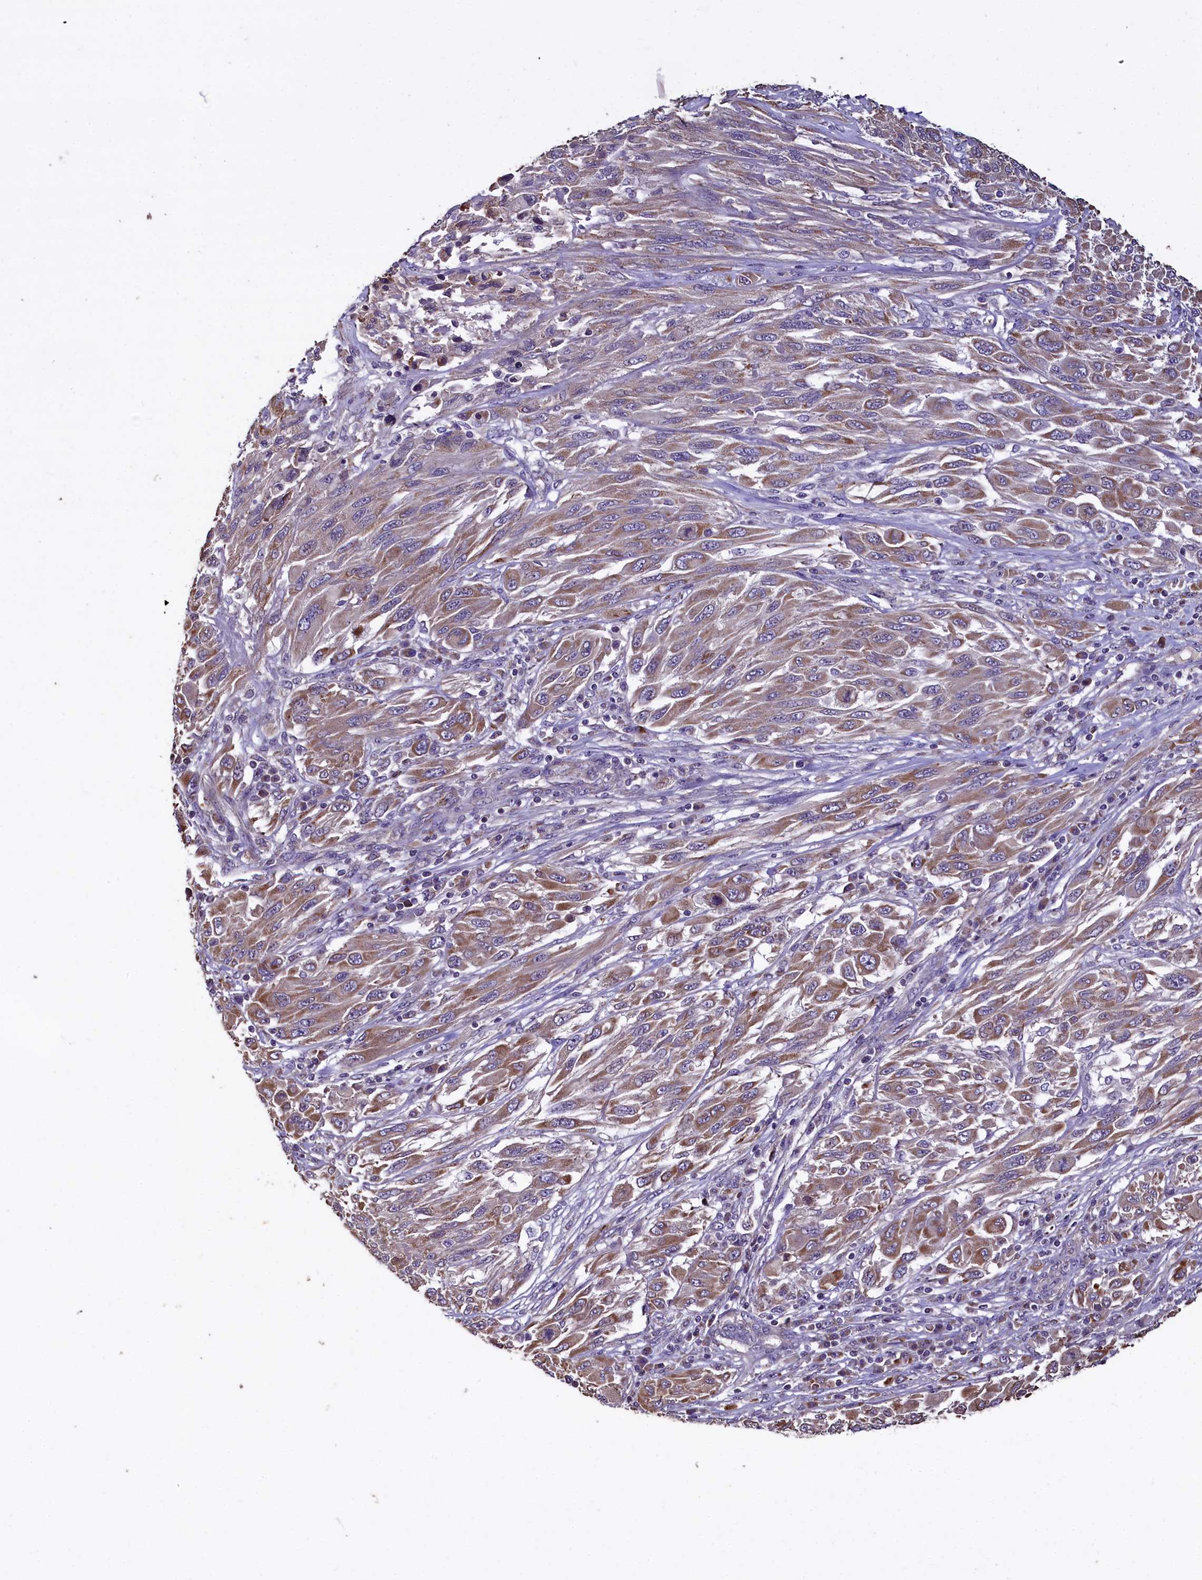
{"staining": {"intensity": "moderate", "quantity": ">75%", "location": "cytoplasmic/membranous"}, "tissue": "melanoma", "cell_type": "Tumor cells", "image_type": "cancer", "snomed": [{"axis": "morphology", "description": "Malignant melanoma, NOS"}, {"axis": "topography", "description": "Skin"}], "caption": "Protein staining of malignant melanoma tissue demonstrates moderate cytoplasmic/membranous staining in about >75% of tumor cells. (Stains: DAB in brown, nuclei in blue, Microscopy: brightfield microscopy at high magnification).", "gene": "COQ9", "patient": {"sex": "female", "age": 91}}